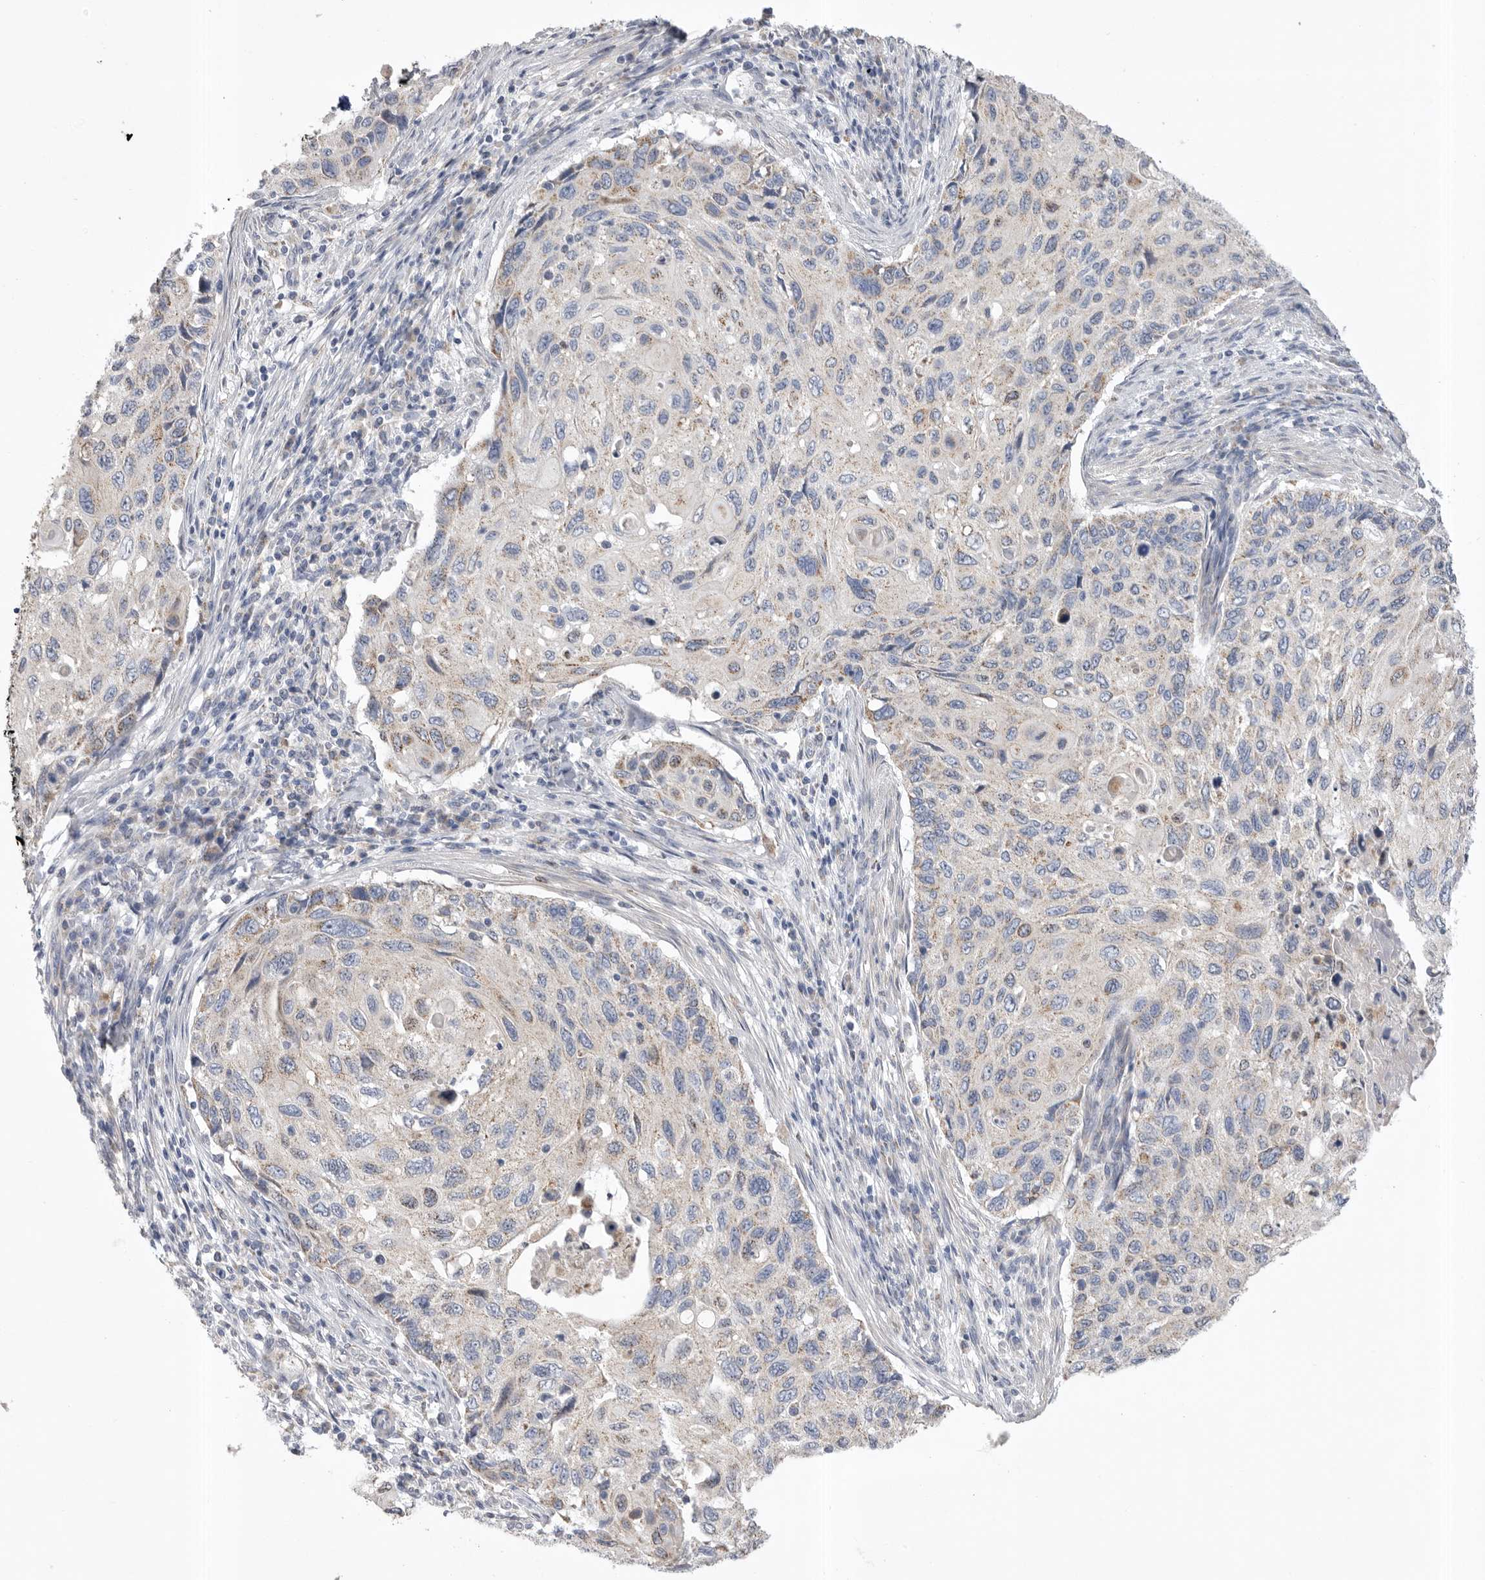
{"staining": {"intensity": "negative", "quantity": "none", "location": "none"}, "tissue": "cervical cancer", "cell_type": "Tumor cells", "image_type": "cancer", "snomed": [{"axis": "morphology", "description": "Squamous cell carcinoma, NOS"}, {"axis": "topography", "description": "Cervix"}], "caption": "Histopathology image shows no protein positivity in tumor cells of cervical cancer (squamous cell carcinoma) tissue.", "gene": "CCDC126", "patient": {"sex": "female", "age": 70}}